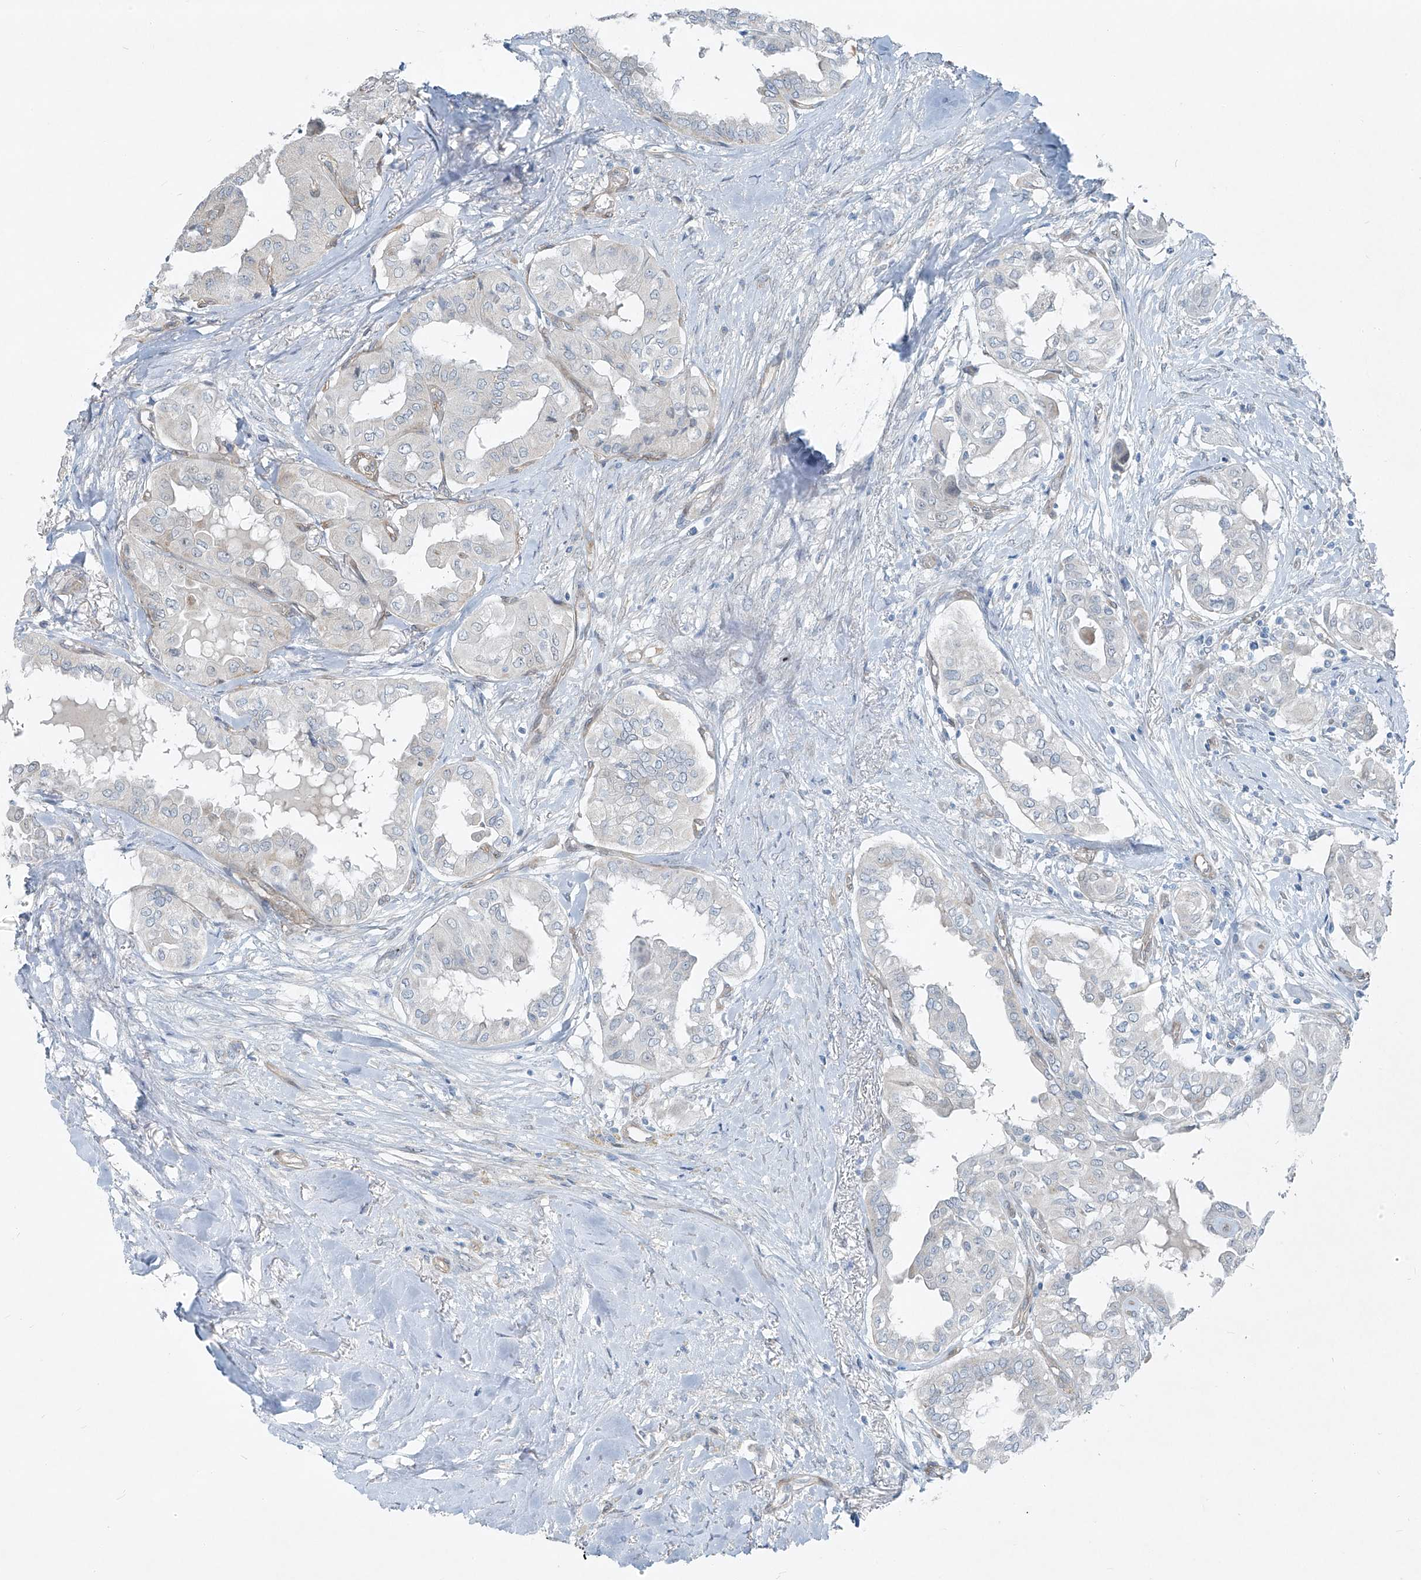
{"staining": {"intensity": "negative", "quantity": "none", "location": "none"}, "tissue": "thyroid cancer", "cell_type": "Tumor cells", "image_type": "cancer", "snomed": [{"axis": "morphology", "description": "Papillary adenocarcinoma, NOS"}, {"axis": "topography", "description": "Thyroid gland"}], "caption": "An image of papillary adenocarcinoma (thyroid) stained for a protein demonstrates no brown staining in tumor cells. (DAB immunohistochemistry with hematoxylin counter stain).", "gene": "TNS2", "patient": {"sex": "female", "age": 59}}